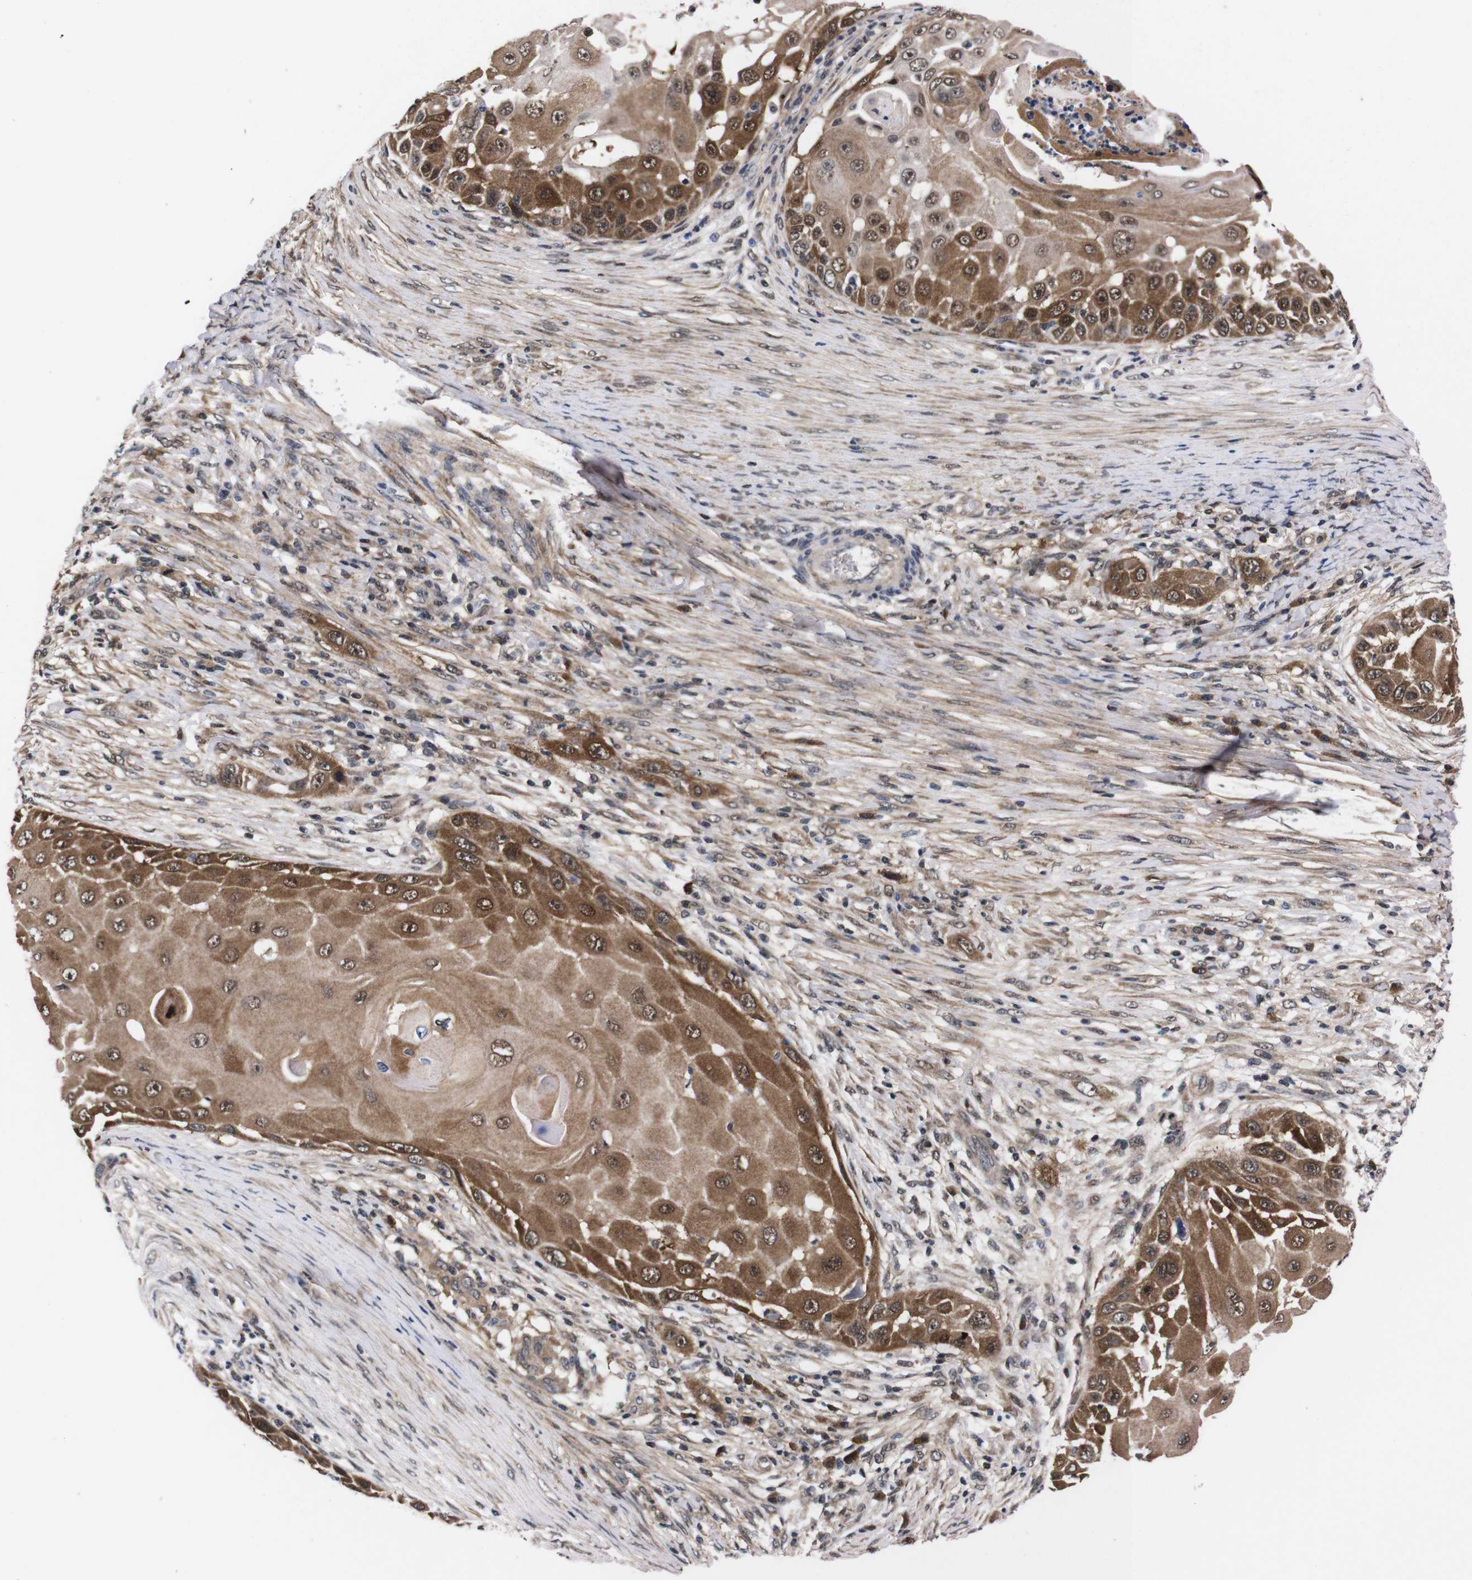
{"staining": {"intensity": "moderate", "quantity": ">75%", "location": "cytoplasmic/membranous,nuclear"}, "tissue": "skin cancer", "cell_type": "Tumor cells", "image_type": "cancer", "snomed": [{"axis": "morphology", "description": "Squamous cell carcinoma, NOS"}, {"axis": "topography", "description": "Skin"}], "caption": "Skin squamous cell carcinoma stained for a protein (brown) displays moderate cytoplasmic/membranous and nuclear positive positivity in approximately >75% of tumor cells.", "gene": "UBQLN2", "patient": {"sex": "female", "age": 44}}